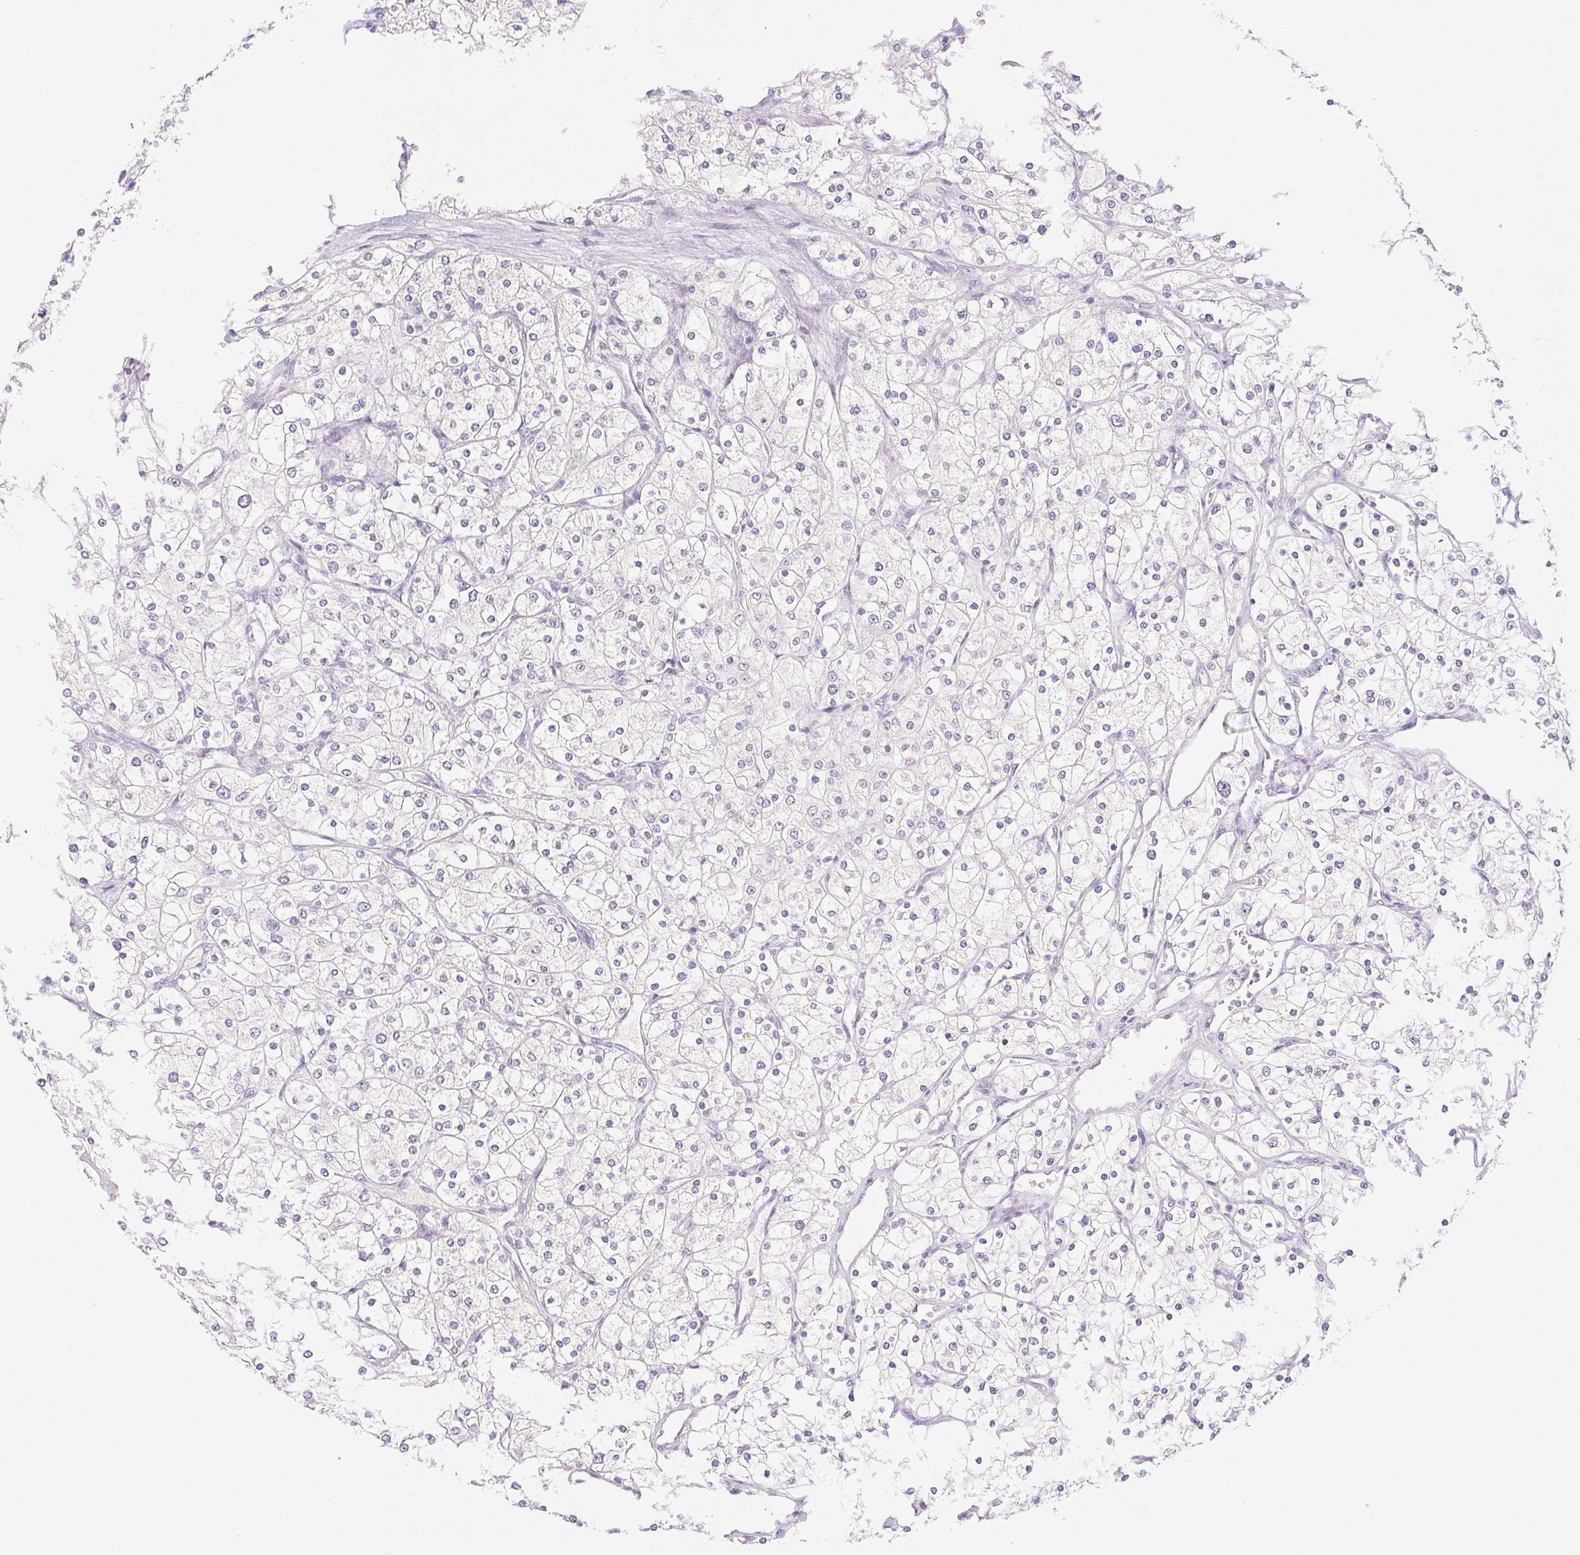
{"staining": {"intensity": "negative", "quantity": "none", "location": "none"}, "tissue": "renal cancer", "cell_type": "Tumor cells", "image_type": "cancer", "snomed": [{"axis": "morphology", "description": "Adenocarcinoma, NOS"}, {"axis": "topography", "description": "Kidney"}], "caption": "Tumor cells are negative for brown protein staining in renal adenocarcinoma.", "gene": "ST8SIA3", "patient": {"sex": "male", "age": 80}}